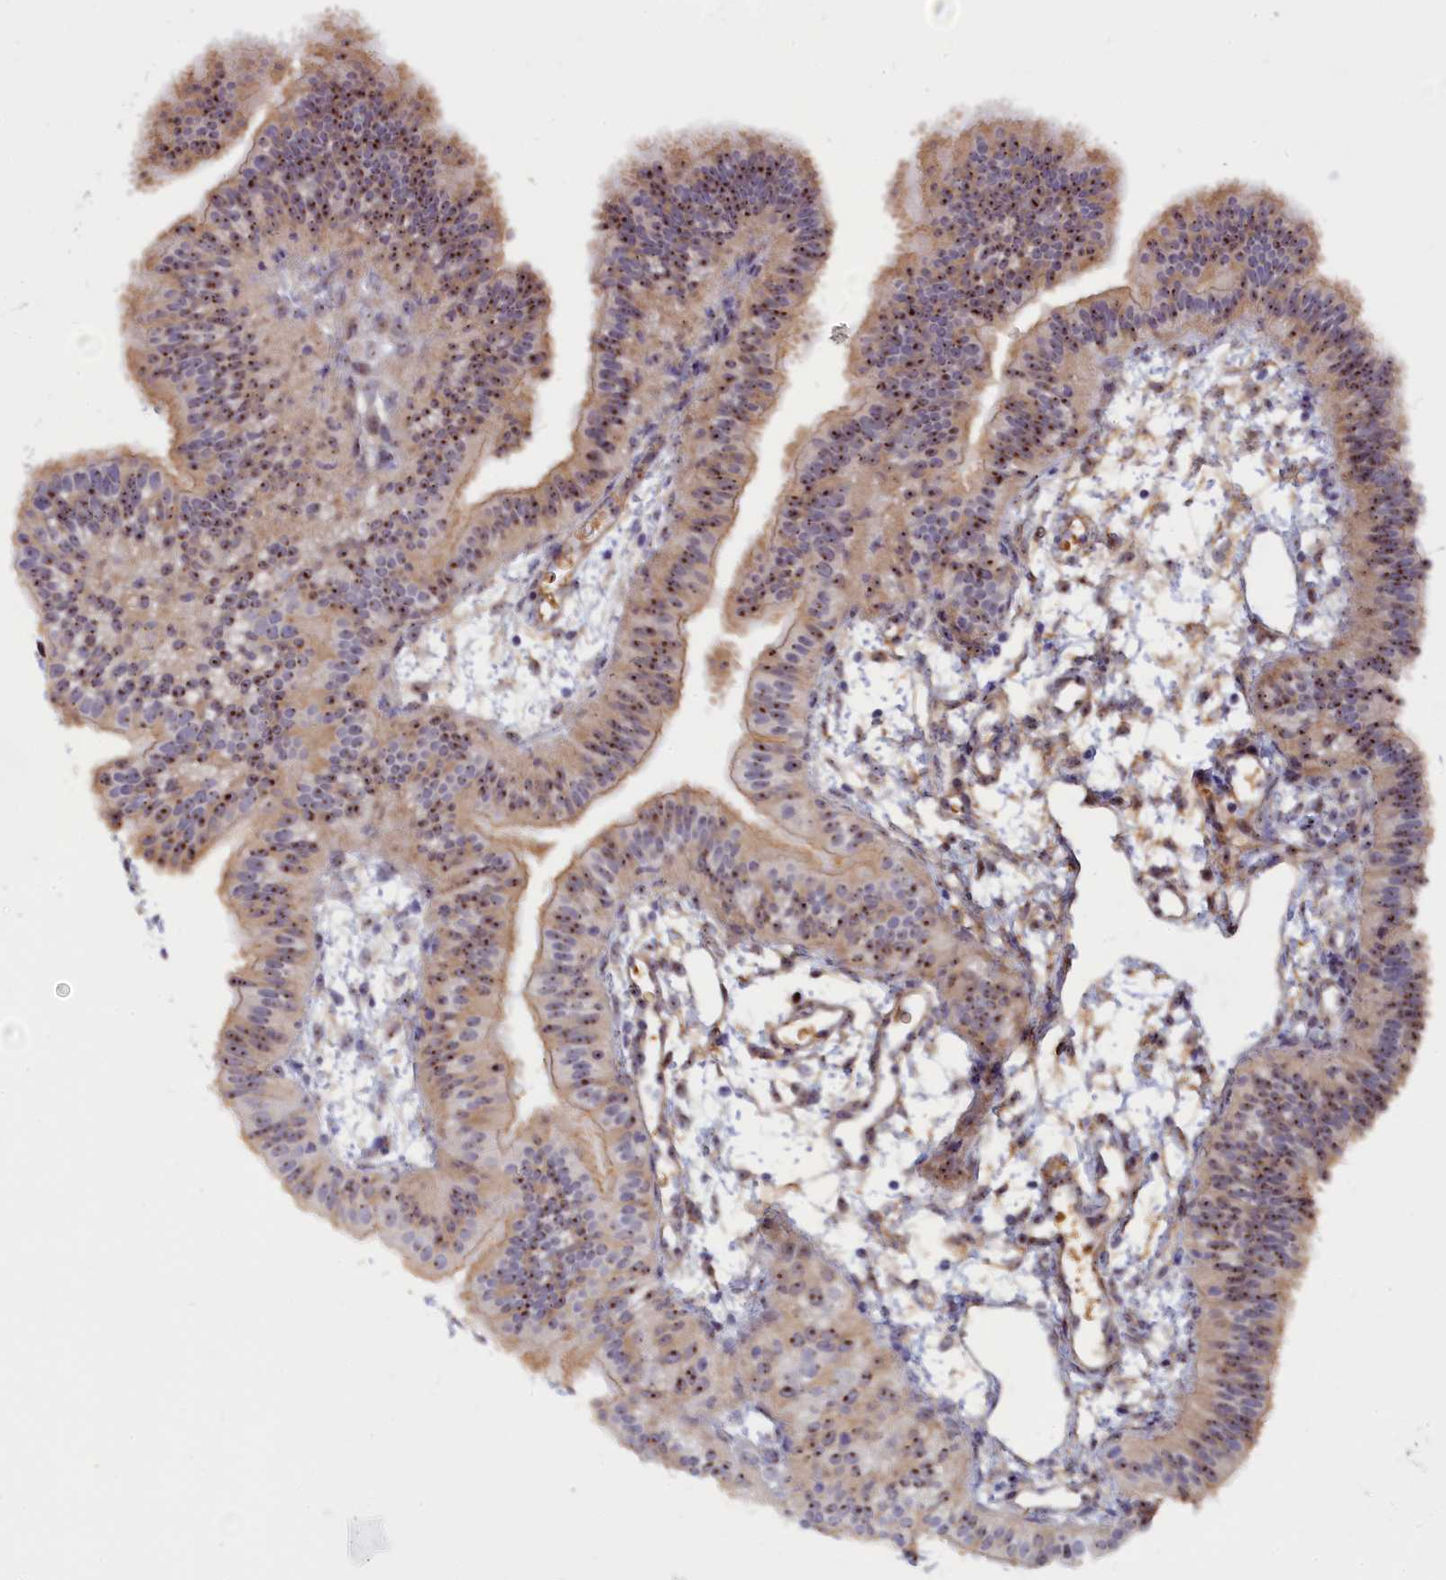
{"staining": {"intensity": "moderate", "quantity": ">75%", "location": "nuclear"}, "tissue": "fallopian tube", "cell_type": "Glandular cells", "image_type": "normal", "snomed": [{"axis": "morphology", "description": "Normal tissue, NOS"}, {"axis": "topography", "description": "Fallopian tube"}], "caption": "The immunohistochemical stain highlights moderate nuclear expression in glandular cells of benign fallopian tube. (DAB IHC with brightfield microscopy, high magnification).", "gene": "DBNDD1", "patient": {"sex": "female", "age": 35}}